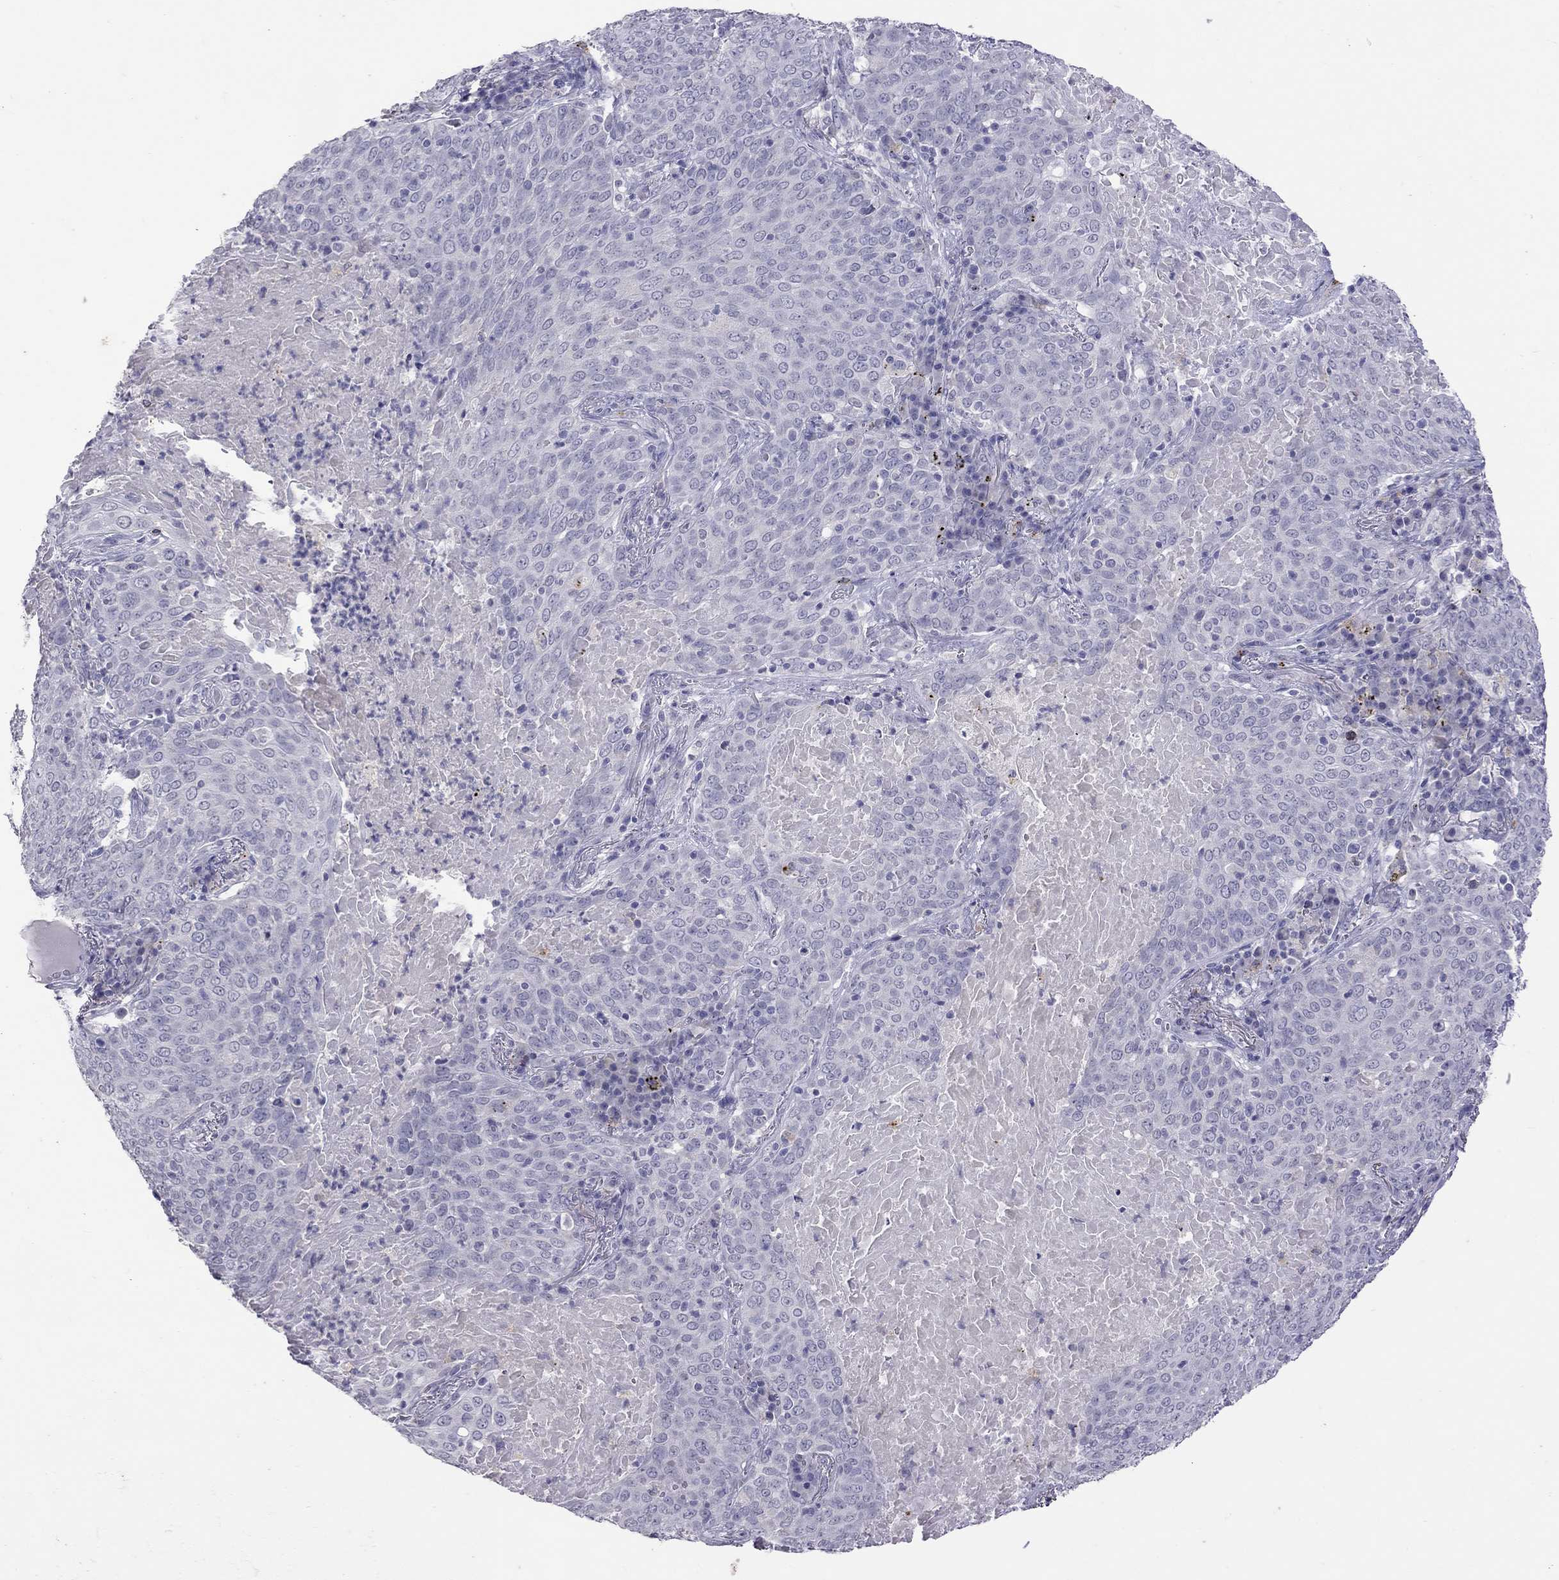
{"staining": {"intensity": "negative", "quantity": "none", "location": "none"}, "tissue": "lung cancer", "cell_type": "Tumor cells", "image_type": "cancer", "snomed": [{"axis": "morphology", "description": "Squamous cell carcinoma, NOS"}, {"axis": "topography", "description": "Lung"}], "caption": "Immunohistochemical staining of lung cancer (squamous cell carcinoma) reveals no significant expression in tumor cells.", "gene": "SLAMF1", "patient": {"sex": "male", "age": 82}}